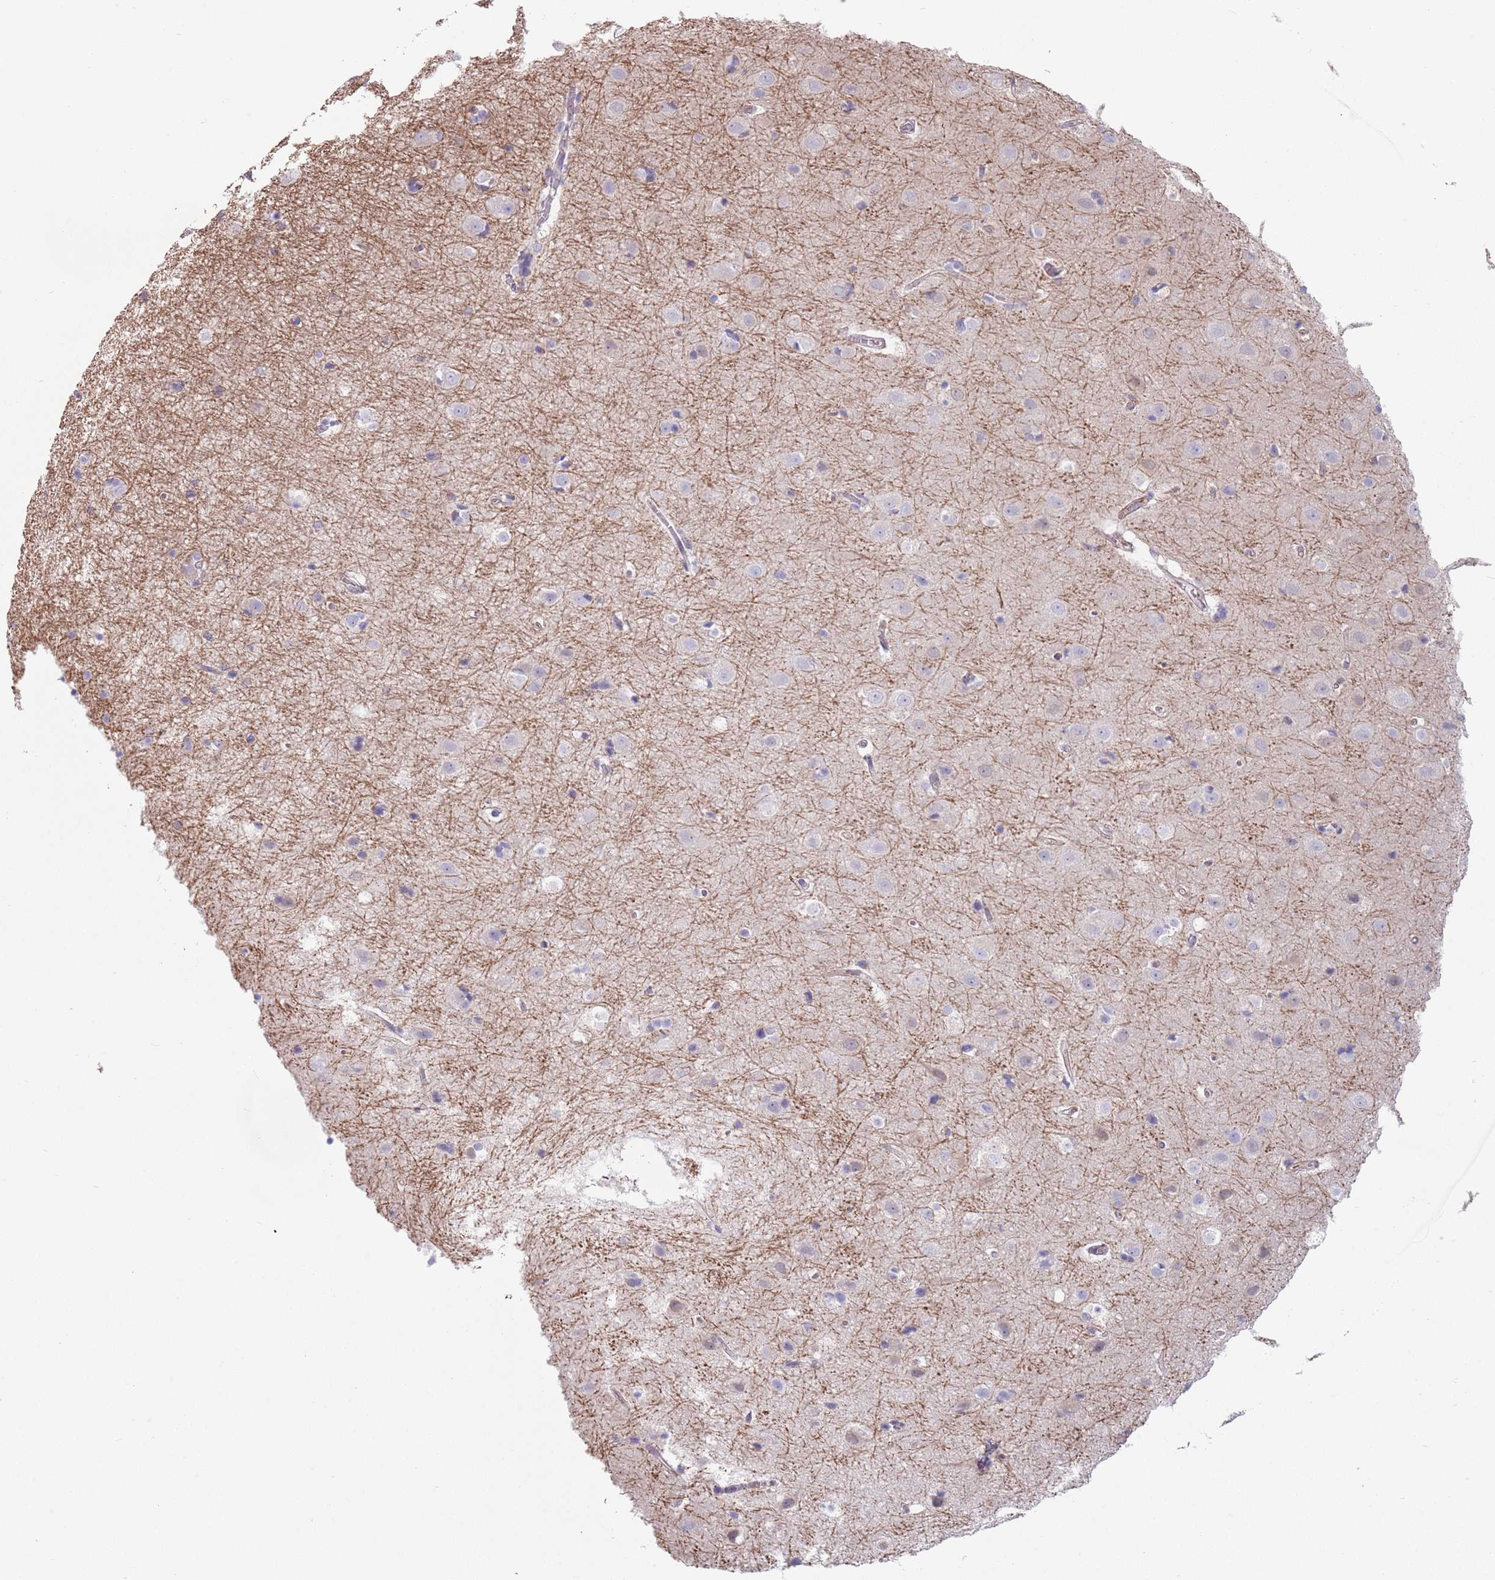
{"staining": {"intensity": "weak", "quantity": "<25%", "location": "cytoplasmic/membranous"}, "tissue": "cerebral cortex", "cell_type": "Endothelial cells", "image_type": "normal", "snomed": [{"axis": "morphology", "description": "Normal tissue, NOS"}, {"axis": "topography", "description": "Cerebral cortex"}], "caption": "This histopathology image is of normal cerebral cortex stained with immunohistochemistry (IHC) to label a protein in brown with the nuclei are counter-stained blue. There is no positivity in endothelial cells. The staining was performed using DAB to visualize the protein expression in brown, while the nuclei were stained in blue with hematoxylin (Magnification: 20x).", "gene": "GSDMD", "patient": {"sex": "male", "age": 54}}